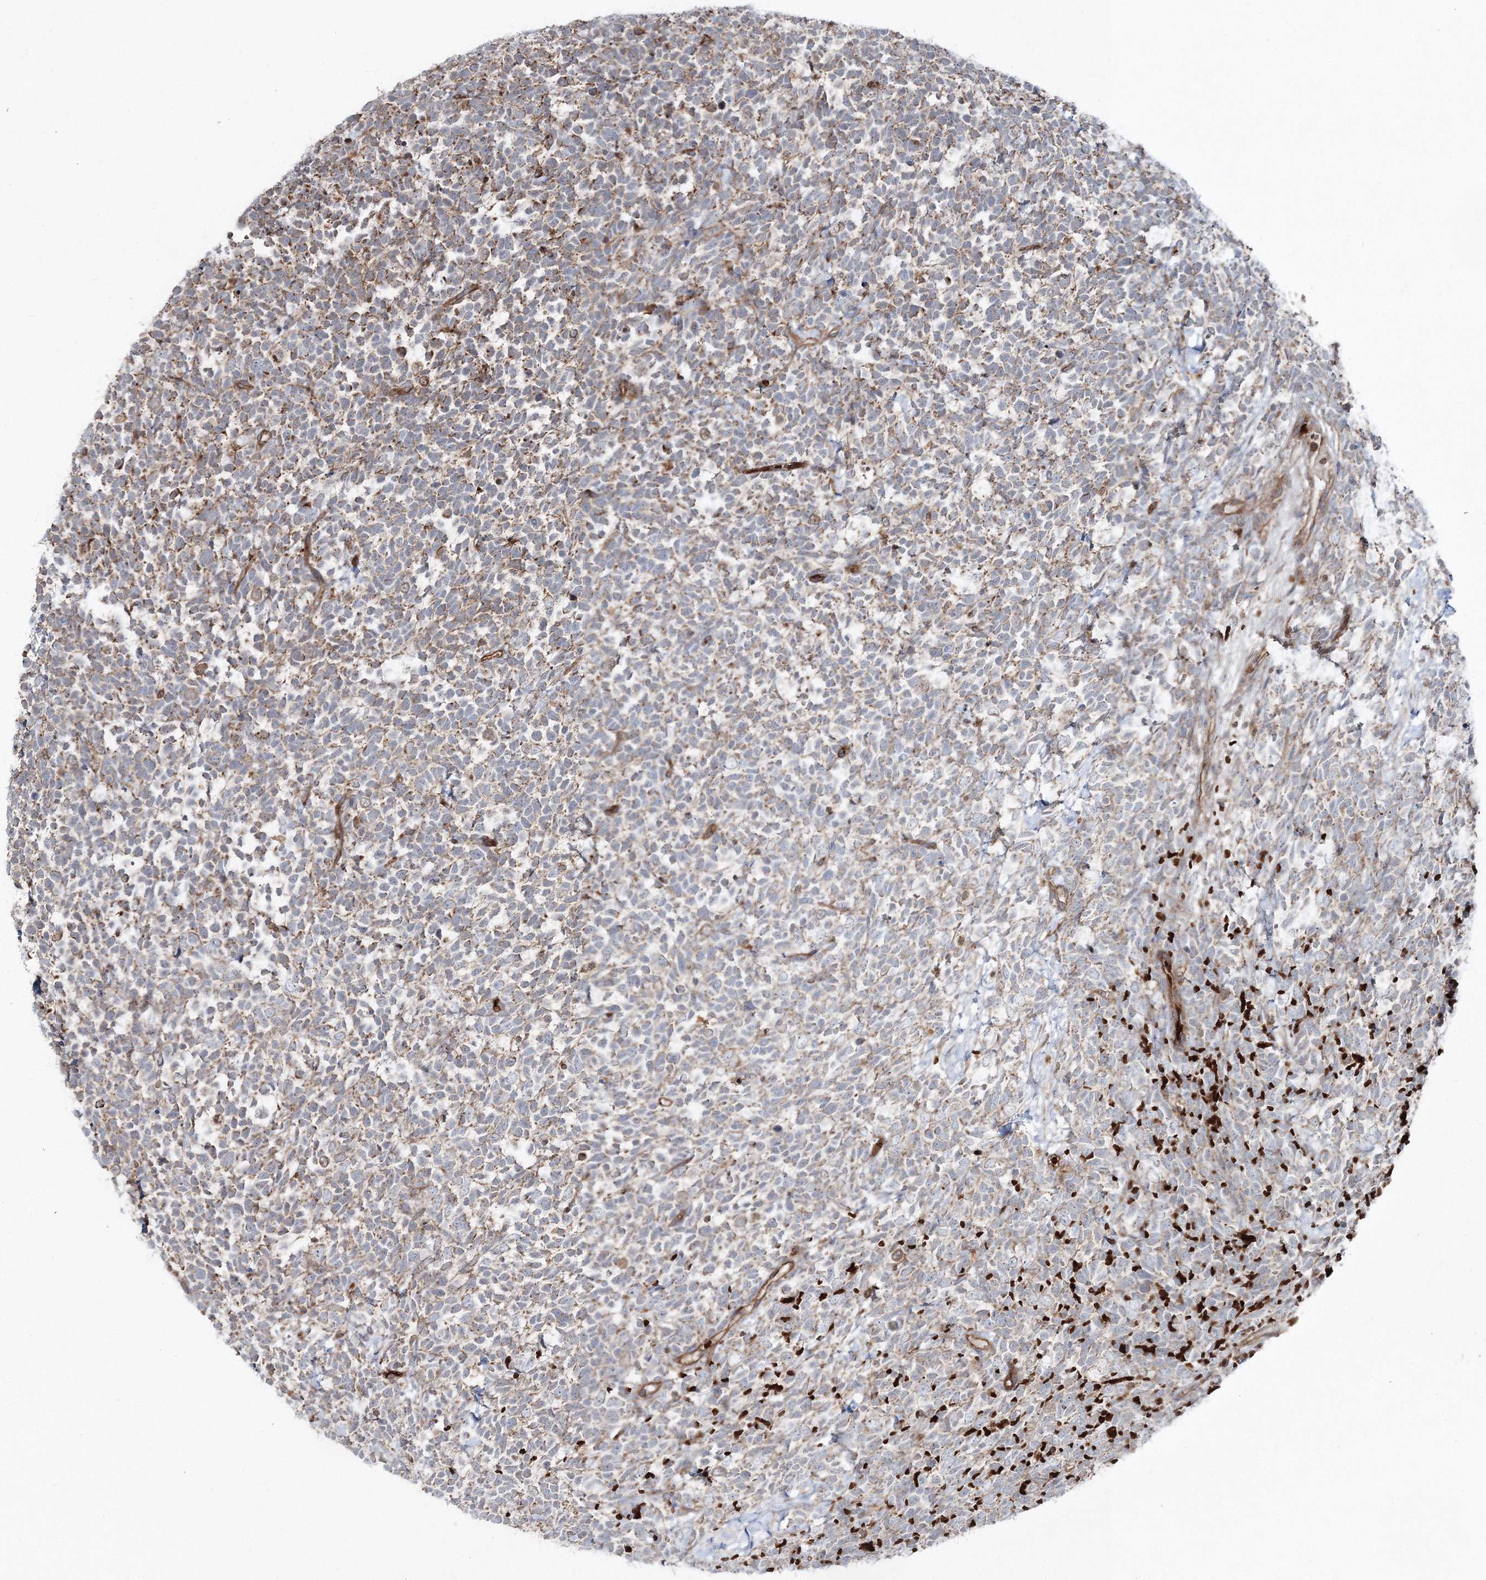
{"staining": {"intensity": "weak", "quantity": "<25%", "location": "cytoplasmic/membranous"}, "tissue": "urothelial cancer", "cell_type": "Tumor cells", "image_type": "cancer", "snomed": [{"axis": "morphology", "description": "Urothelial carcinoma, High grade"}, {"axis": "topography", "description": "Urinary bladder"}], "caption": "This image is of urothelial carcinoma (high-grade) stained with IHC to label a protein in brown with the nuclei are counter-stained blue. There is no expression in tumor cells.", "gene": "PCBD2", "patient": {"sex": "female", "age": 82}}